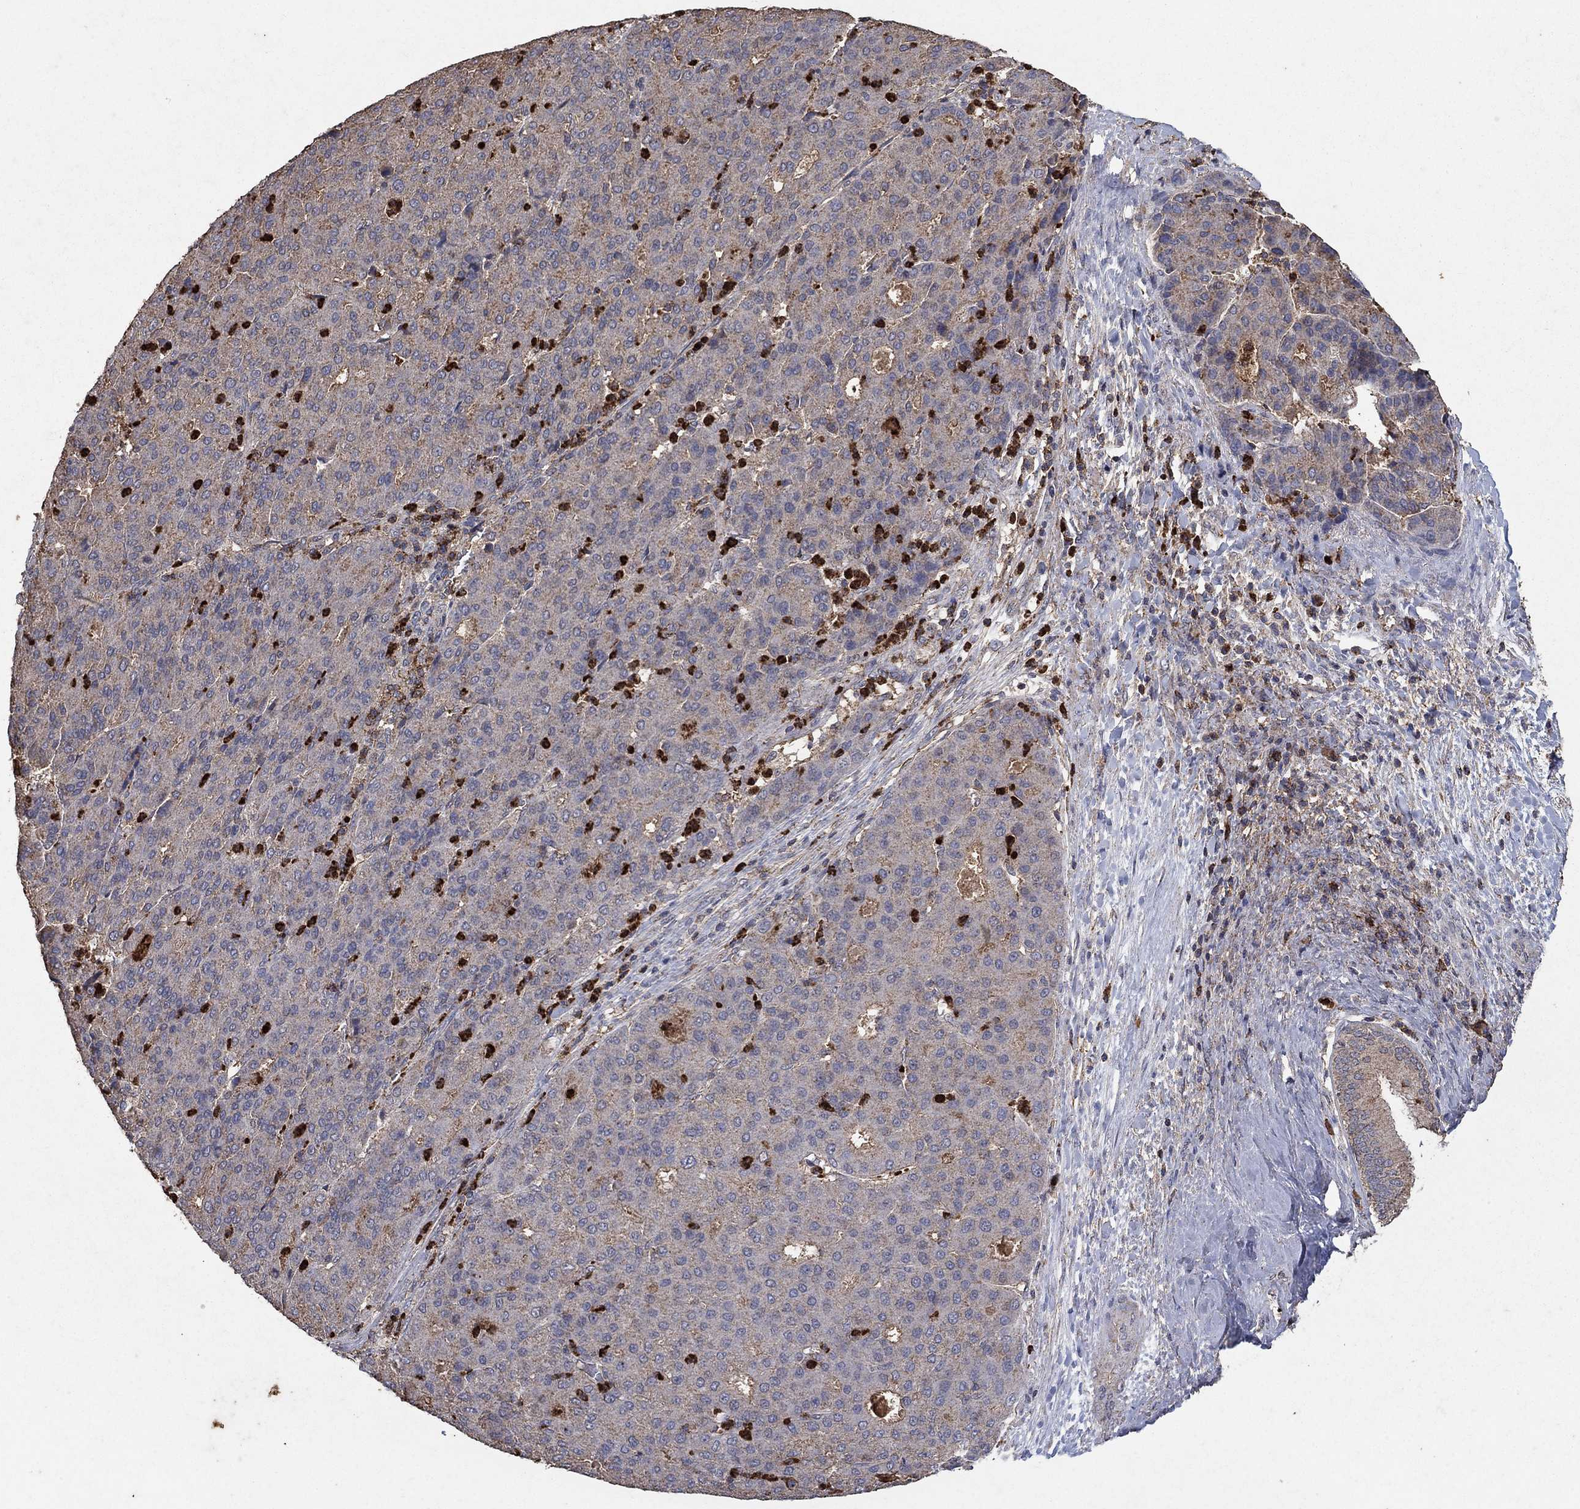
{"staining": {"intensity": "weak", "quantity": "25%-75%", "location": "cytoplasmic/membranous"}, "tissue": "liver cancer", "cell_type": "Tumor cells", "image_type": "cancer", "snomed": [{"axis": "morphology", "description": "Carcinoma, Hepatocellular, NOS"}, {"axis": "topography", "description": "Liver"}], "caption": "Approximately 25%-75% of tumor cells in hepatocellular carcinoma (liver) show weak cytoplasmic/membranous protein positivity as visualized by brown immunohistochemical staining.", "gene": "CD24", "patient": {"sex": "male", "age": 65}}